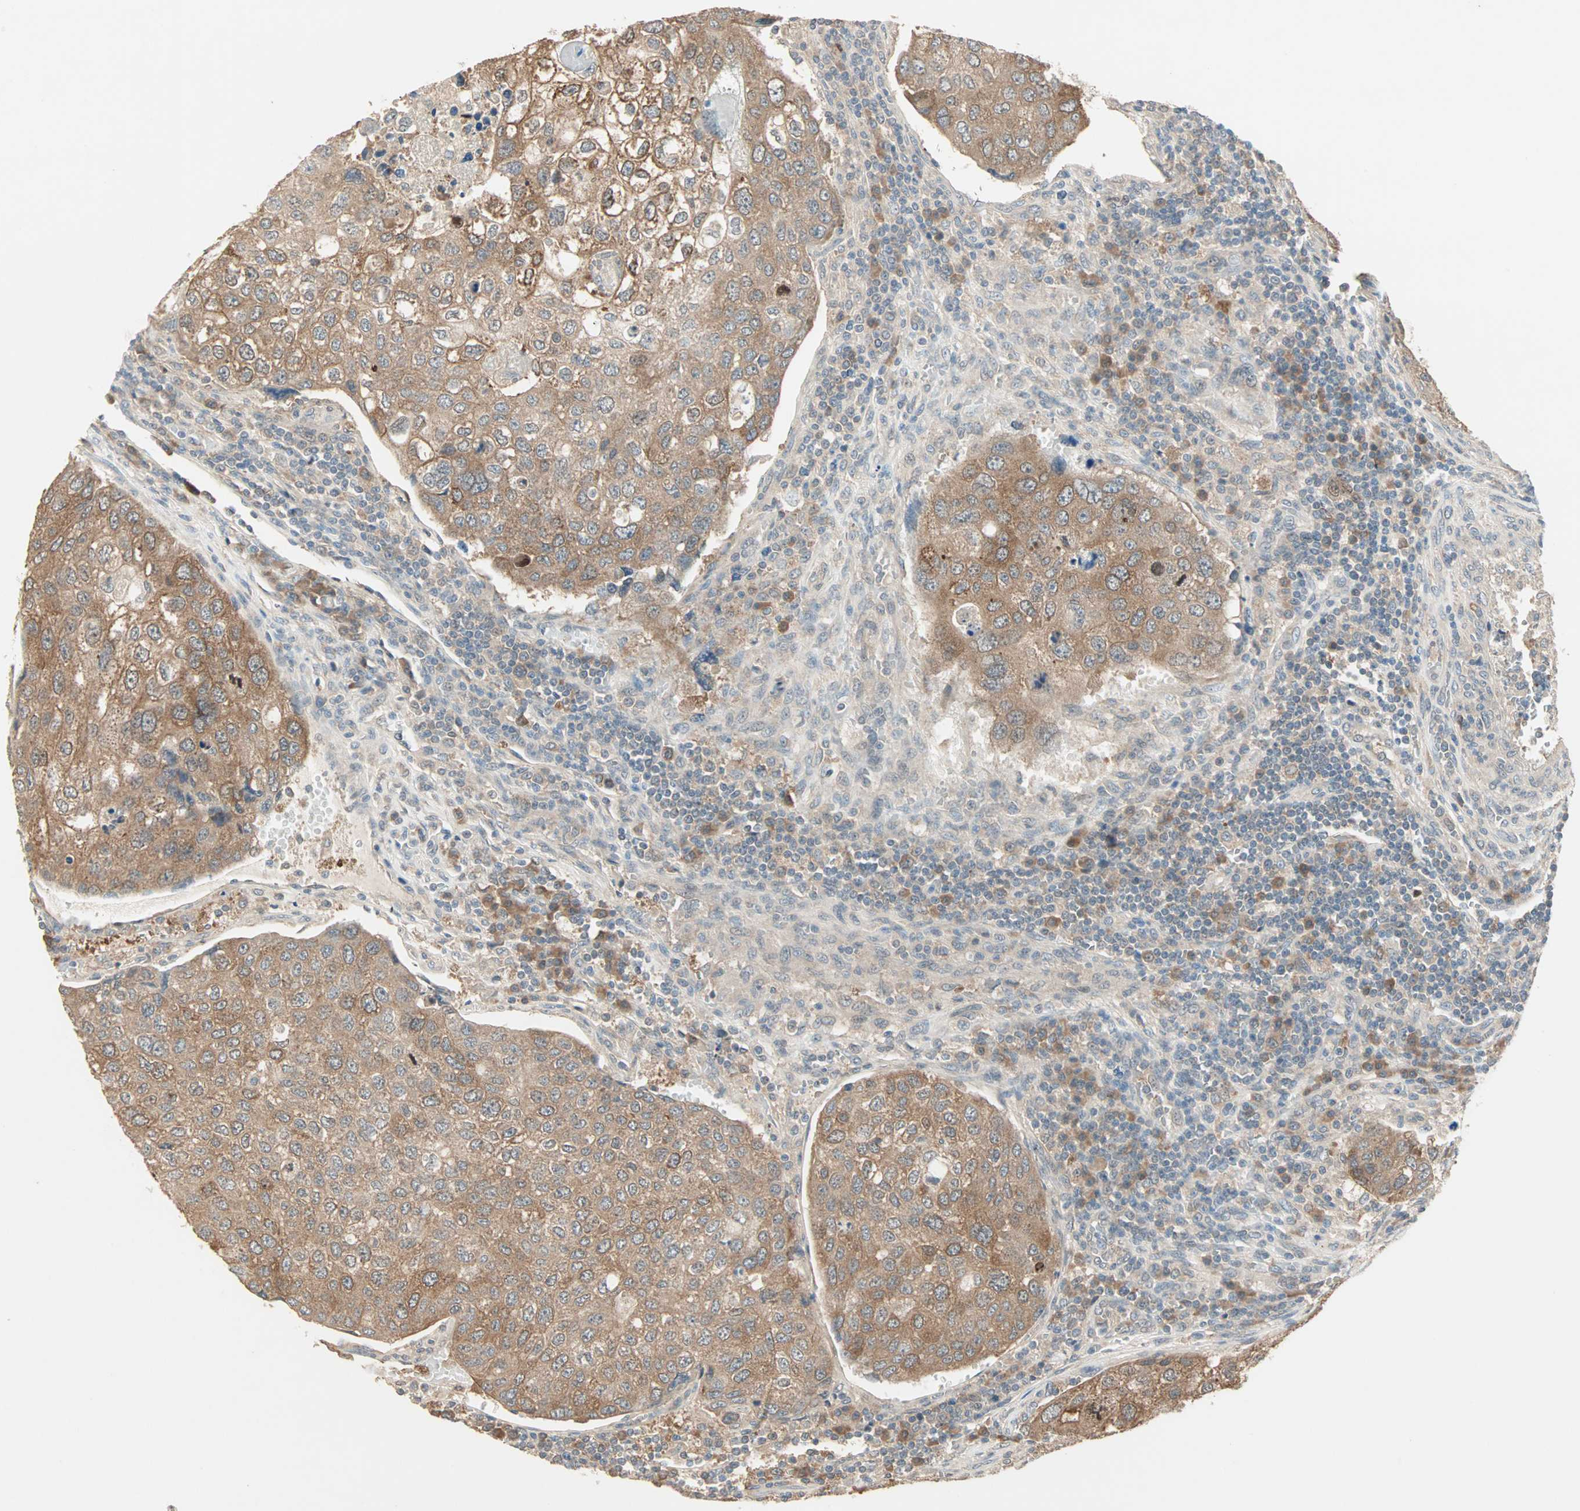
{"staining": {"intensity": "moderate", "quantity": ">75%", "location": "cytoplasmic/membranous"}, "tissue": "urothelial cancer", "cell_type": "Tumor cells", "image_type": "cancer", "snomed": [{"axis": "morphology", "description": "Urothelial carcinoma, High grade"}, {"axis": "topography", "description": "Lymph node"}, {"axis": "topography", "description": "Urinary bladder"}], "caption": "Human urothelial carcinoma (high-grade) stained with a brown dye reveals moderate cytoplasmic/membranous positive expression in about >75% of tumor cells.", "gene": "TTF2", "patient": {"sex": "male", "age": 51}}